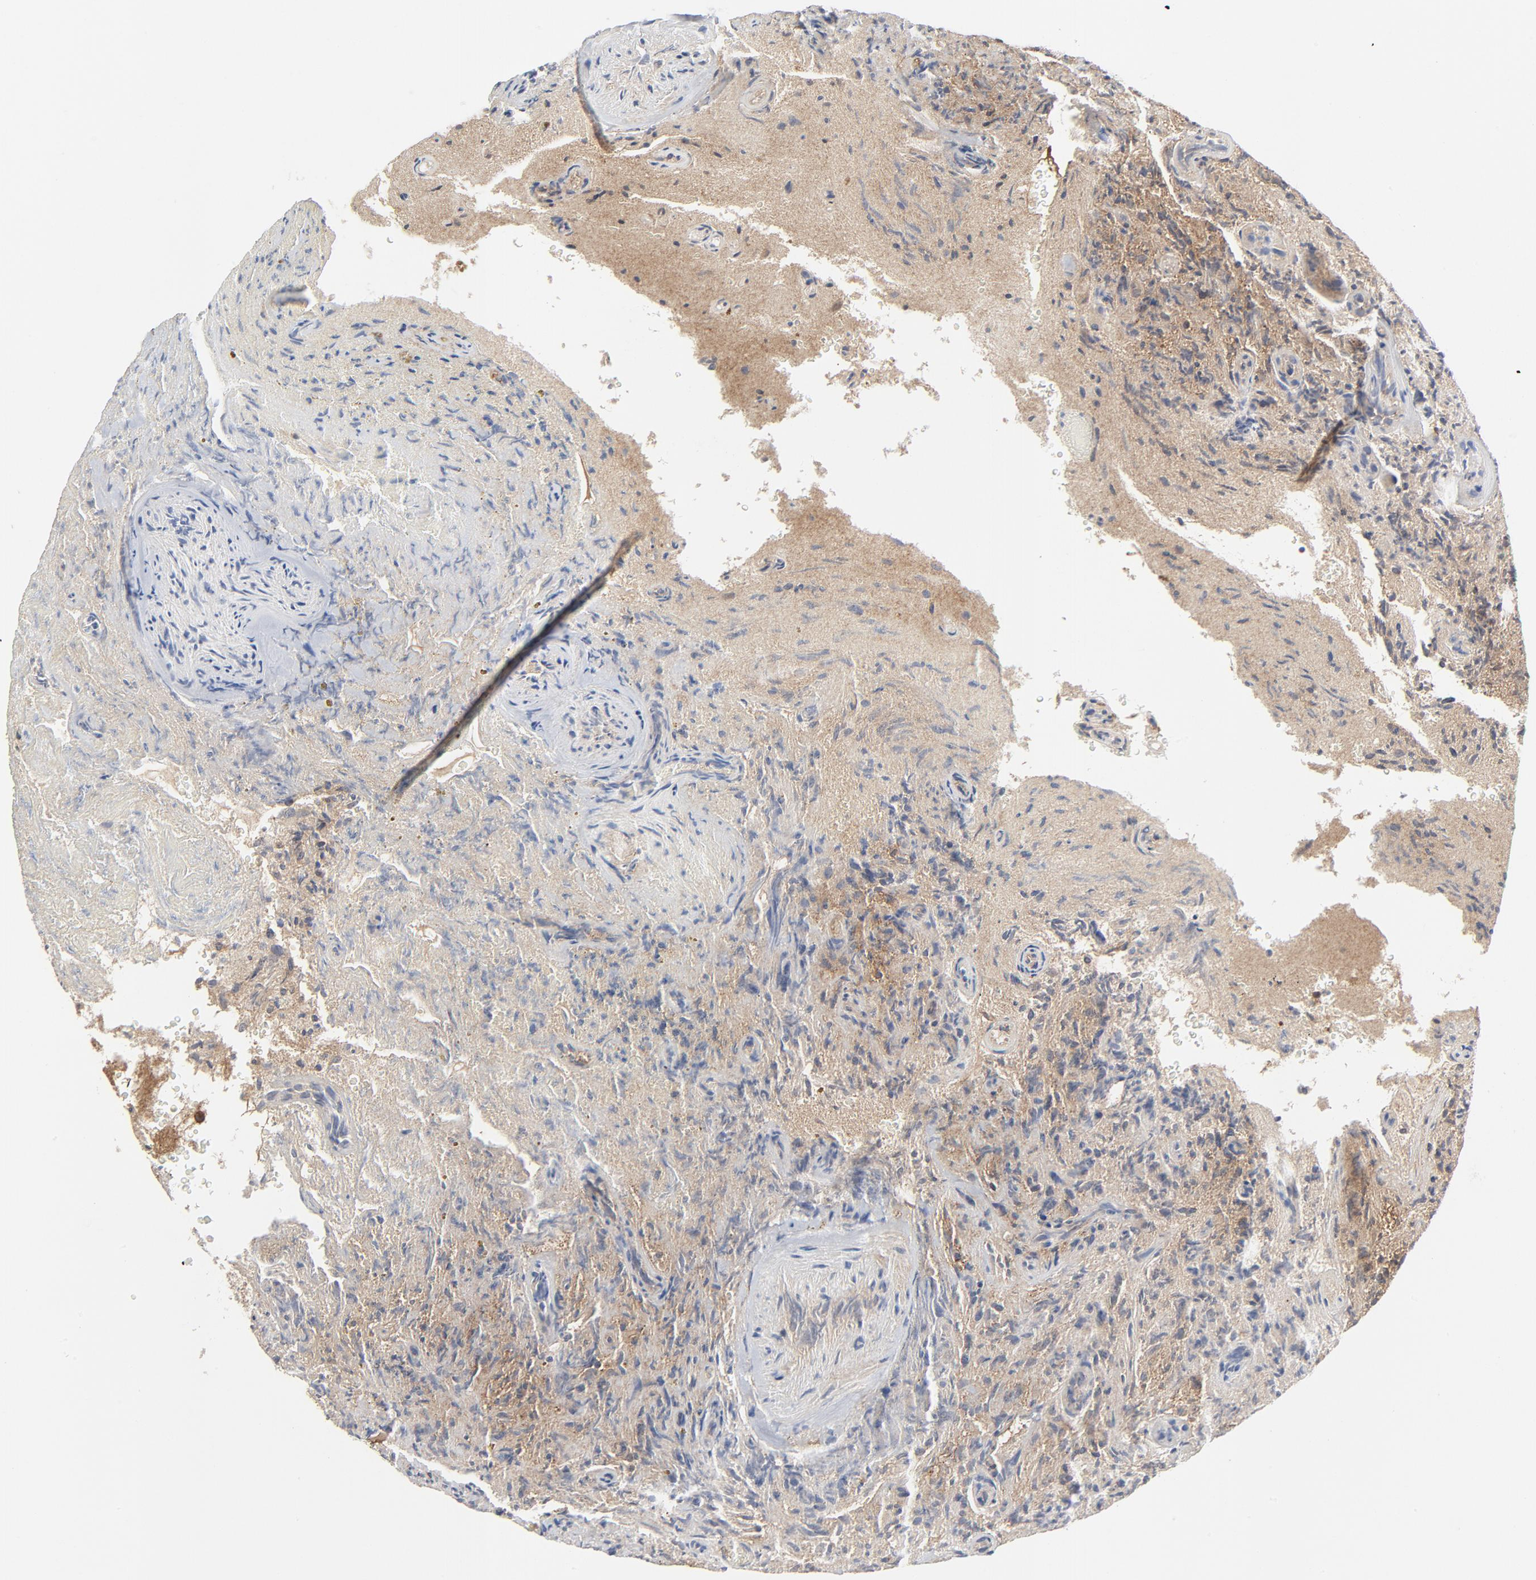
{"staining": {"intensity": "moderate", "quantity": "25%-75%", "location": "cytoplasmic/membranous"}, "tissue": "glioma", "cell_type": "Tumor cells", "image_type": "cancer", "snomed": [{"axis": "morphology", "description": "Normal tissue, NOS"}, {"axis": "morphology", "description": "Glioma, malignant, High grade"}, {"axis": "topography", "description": "Cerebral cortex"}], "caption": "Immunohistochemistry histopathology image of neoplastic tissue: glioma stained using immunohistochemistry (IHC) reveals medium levels of moderate protein expression localized specifically in the cytoplasmic/membranous of tumor cells, appearing as a cytoplasmic/membranous brown color.", "gene": "RABEP1", "patient": {"sex": "male", "age": 75}}